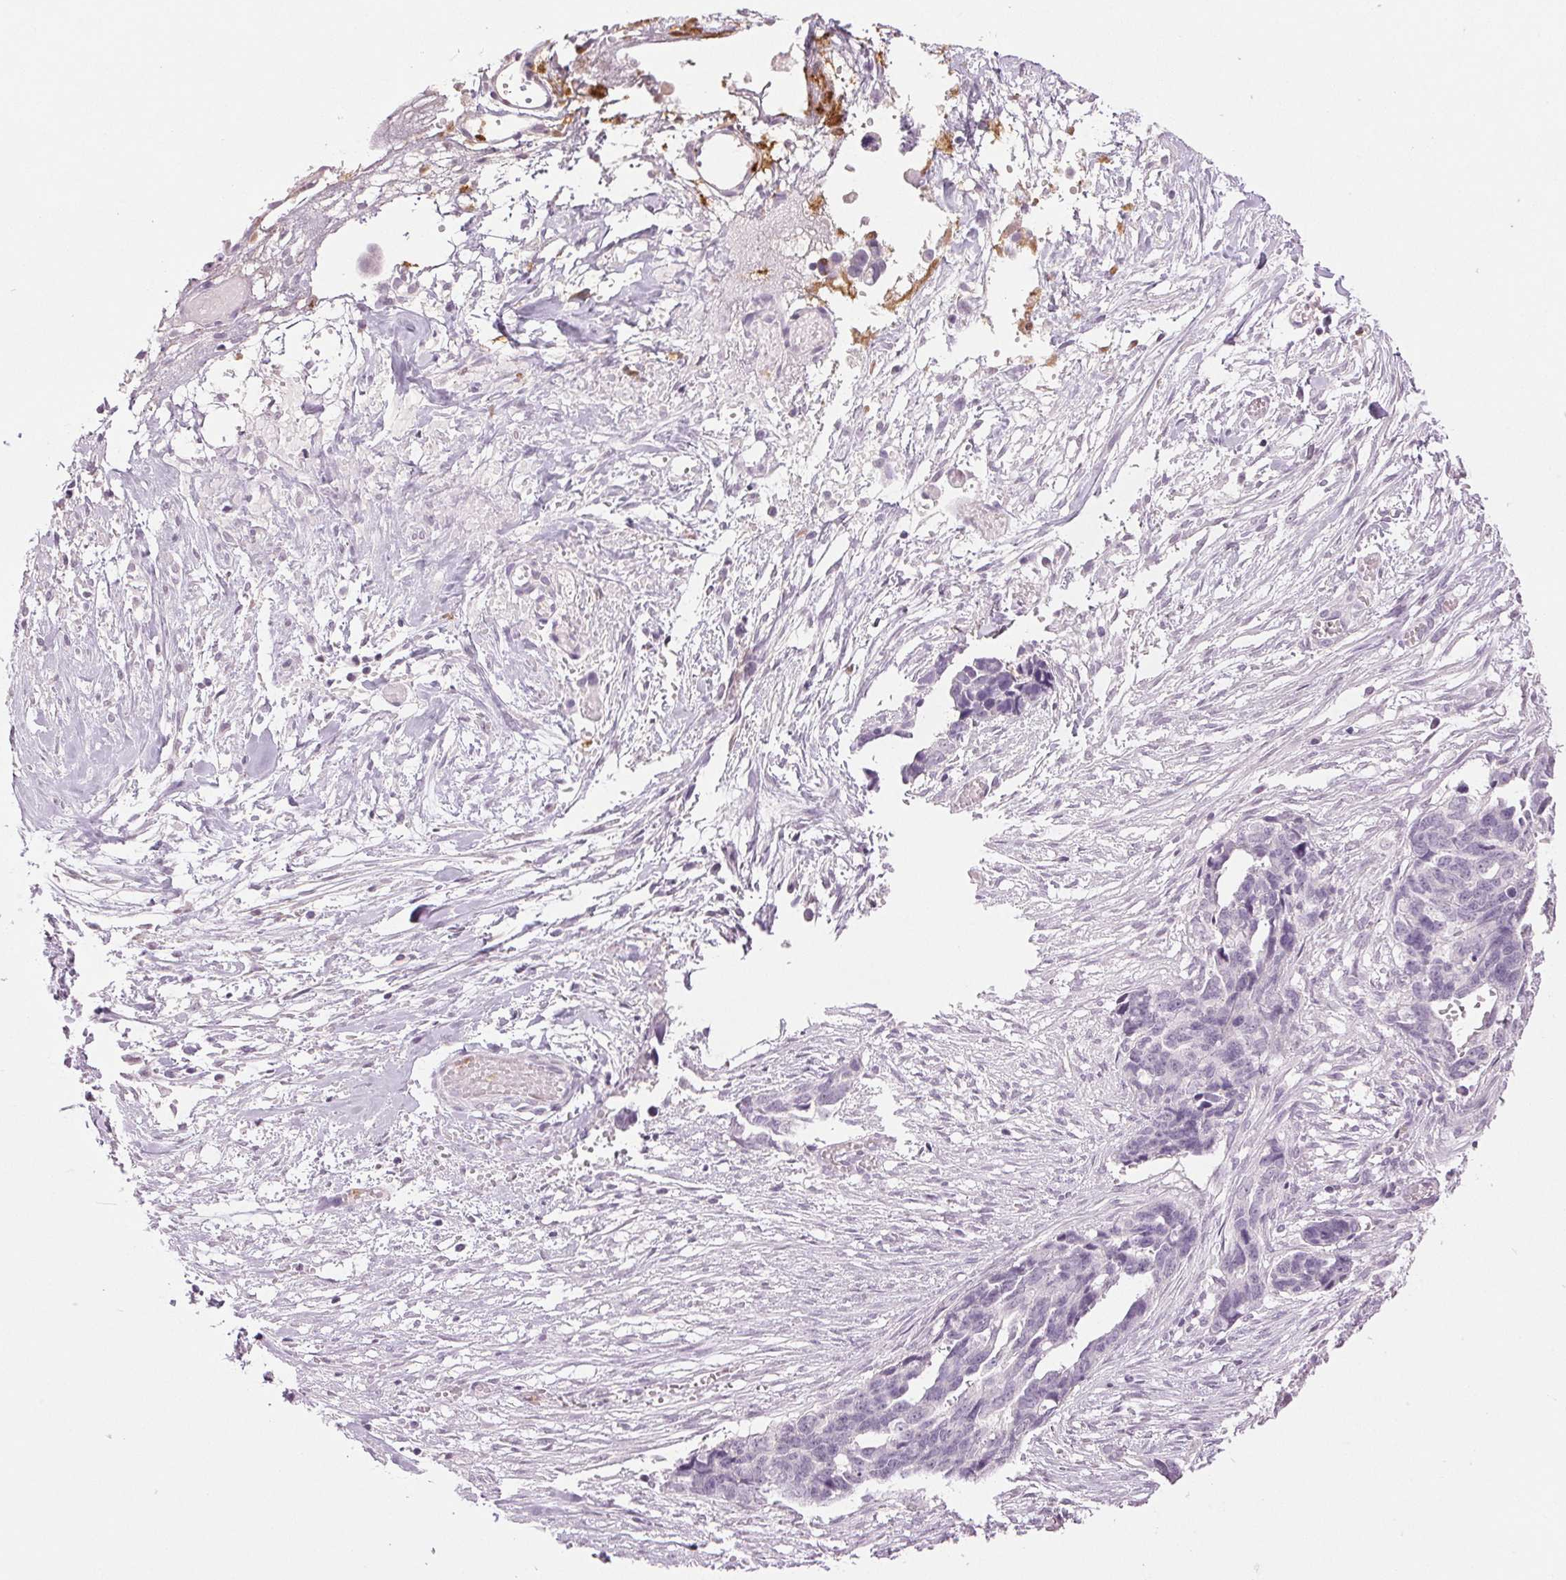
{"staining": {"intensity": "negative", "quantity": "none", "location": "none"}, "tissue": "ovarian cancer", "cell_type": "Tumor cells", "image_type": "cancer", "snomed": [{"axis": "morphology", "description": "Cystadenocarcinoma, serous, NOS"}, {"axis": "topography", "description": "Ovary"}], "caption": "High power microscopy image of an immunohistochemistry (IHC) image of serous cystadenocarcinoma (ovarian), revealing no significant expression in tumor cells. Nuclei are stained in blue.", "gene": "LTF", "patient": {"sex": "female", "age": 69}}